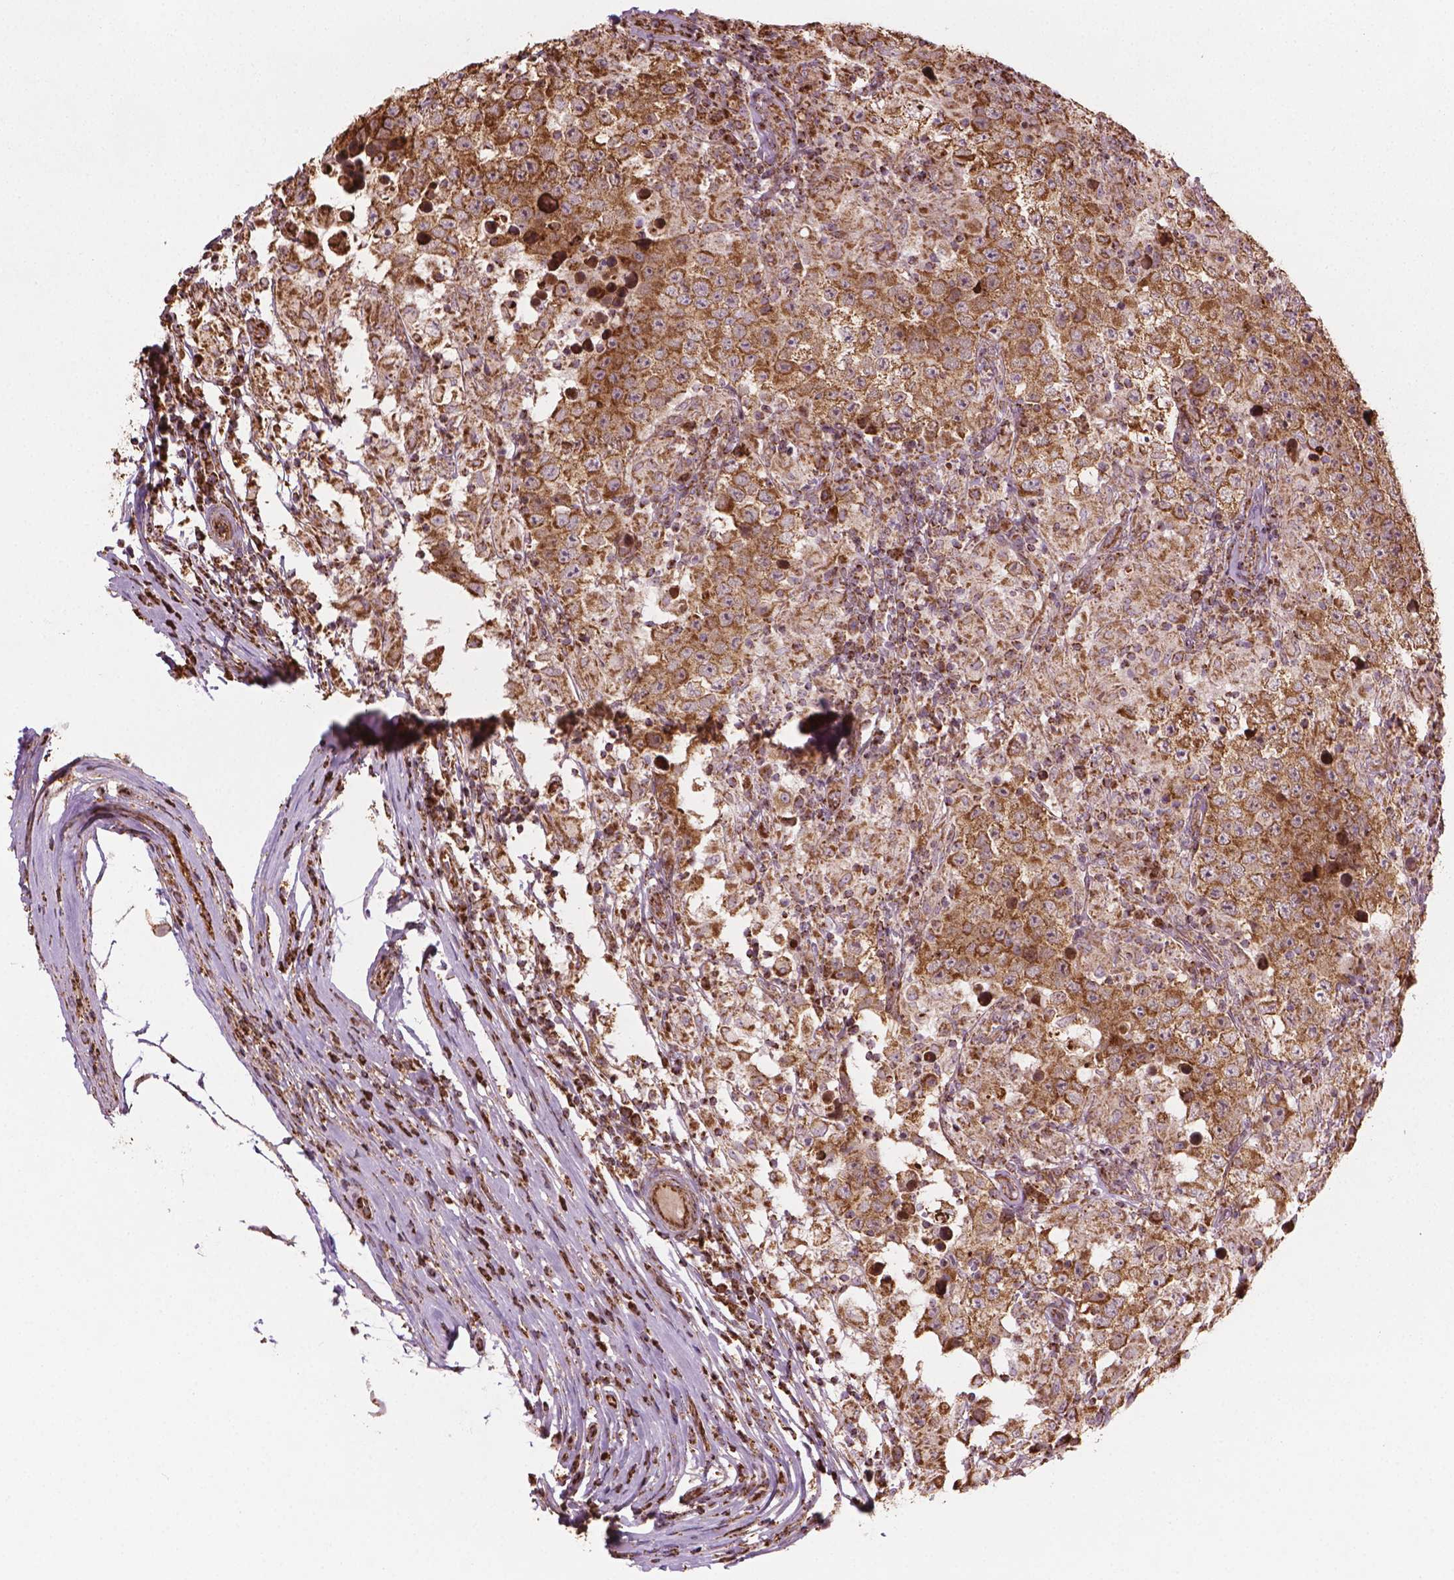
{"staining": {"intensity": "moderate", "quantity": ">75%", "location": "cytoplasmic/membranous"}, "tissue": "testis cancer", "cell_type": "Tumor cells", "image_type": "cancer", "snomed": [{"axis": "morphology", "description": "Seminoma, NOS"}, {"axis": "morphology", "description": "Carcinoma, Embryonal, NOS"}, {"axis": "topography", "description": "Testis"}], "caption": "Testis embryonal carcinoma stained with immunohistochemistry (IHC) exhibits moderate cytoplasmic/membranous expression in approximately >75% of tumor cells.", "gene": "HS3ST3A1", "patient": {"sex": "male", "age": 41}}